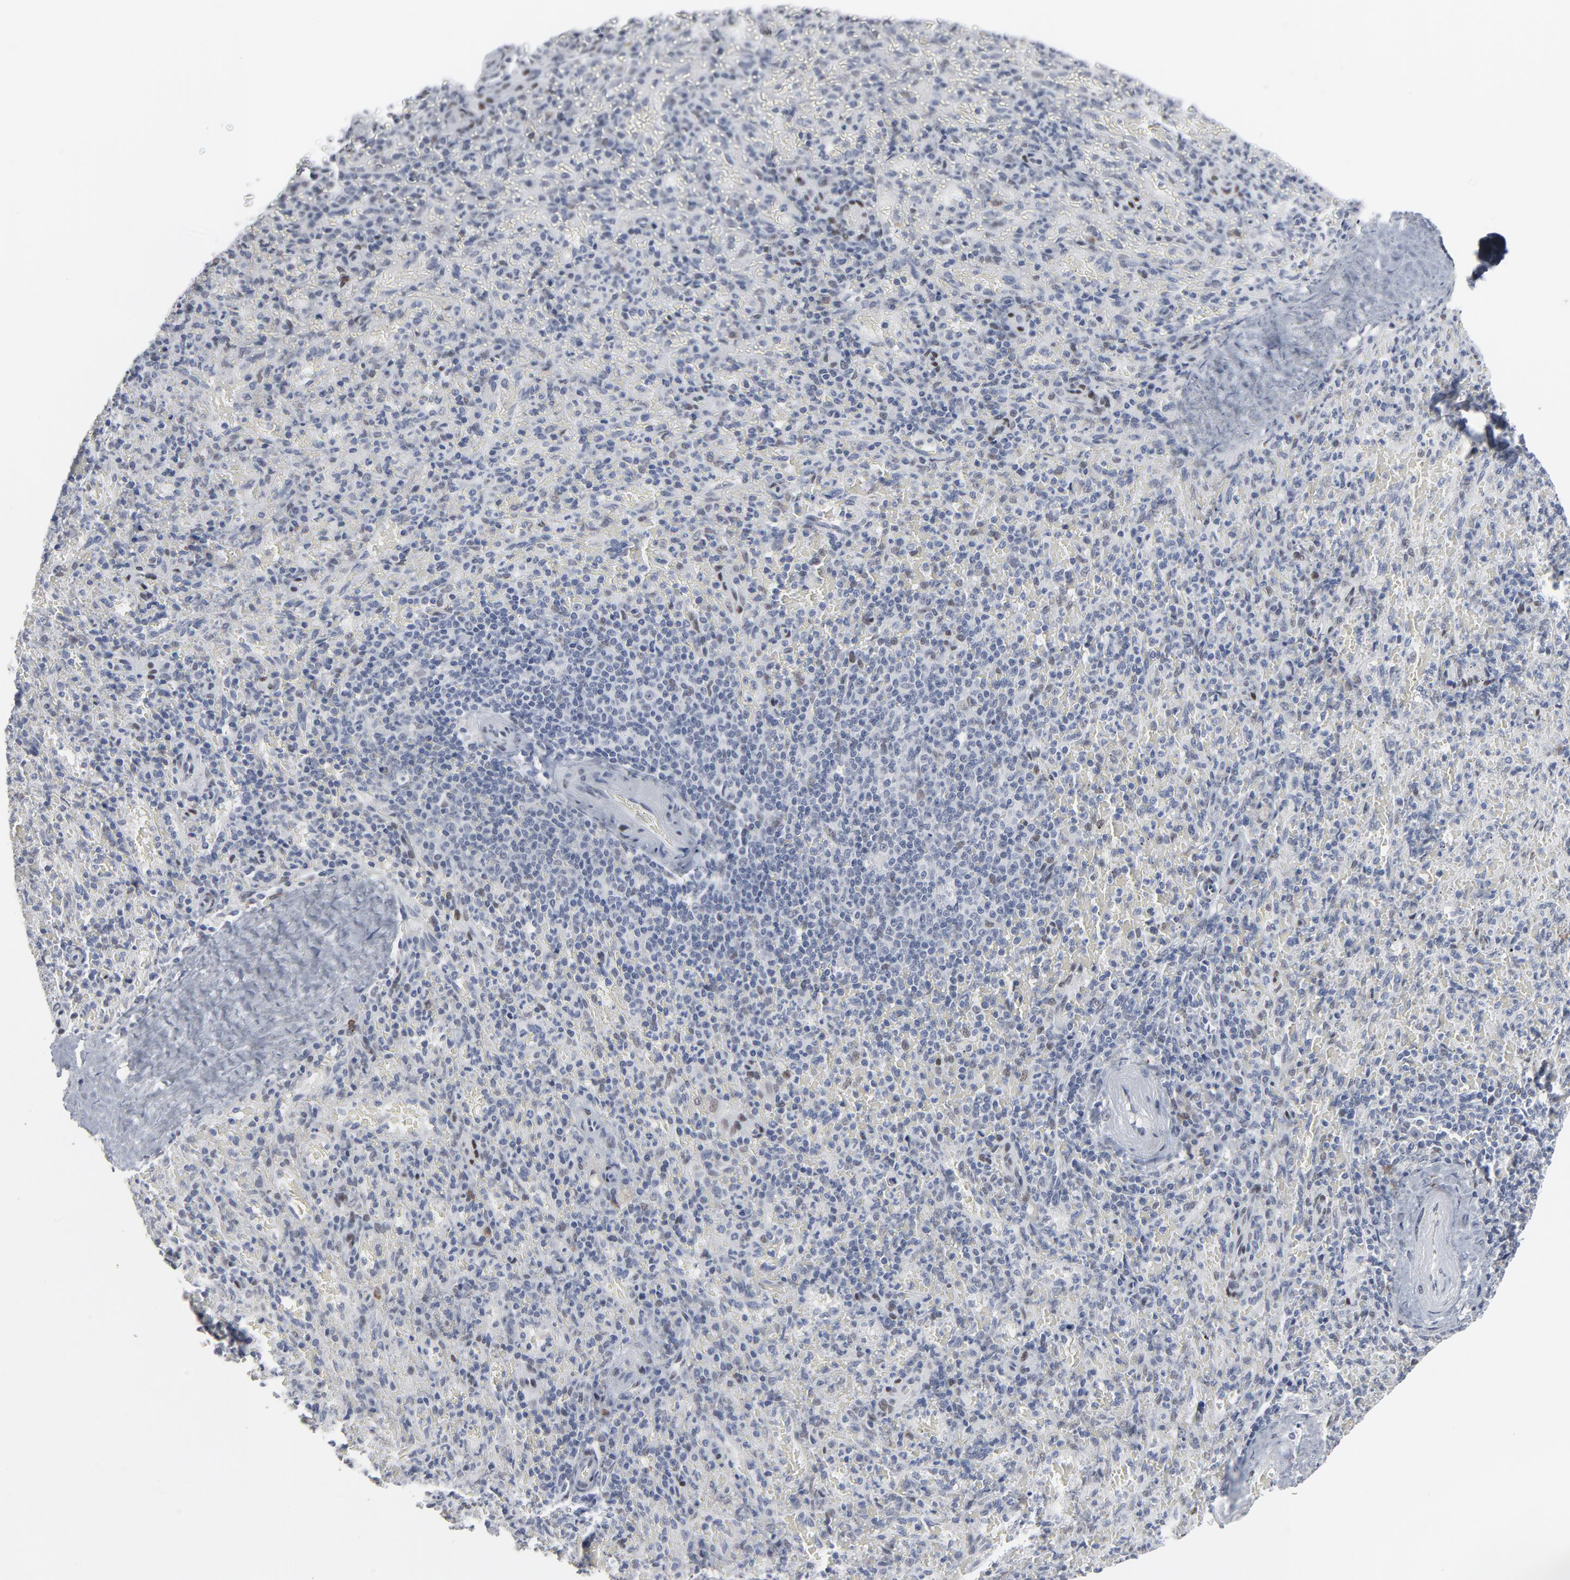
{"staining": {"intensity": "negative", "quantity": "none", "location": "none"}, "tissue": "spleen", "cell_type": "Cells in red pulp", "image_type": "normal", "snomed": [{"axis": "morphology", "description": "Normal tissue, NOS"}, {"axis": "topography", "description": "Spleen"}], "caption": "Immunohistochemistry micrograph of unremarkable human spleen stained for a protein (brown), which shows no staining in cells in red pulp.", "gene": "ATF7", "patient": {"sex": "female", "age": 43}}